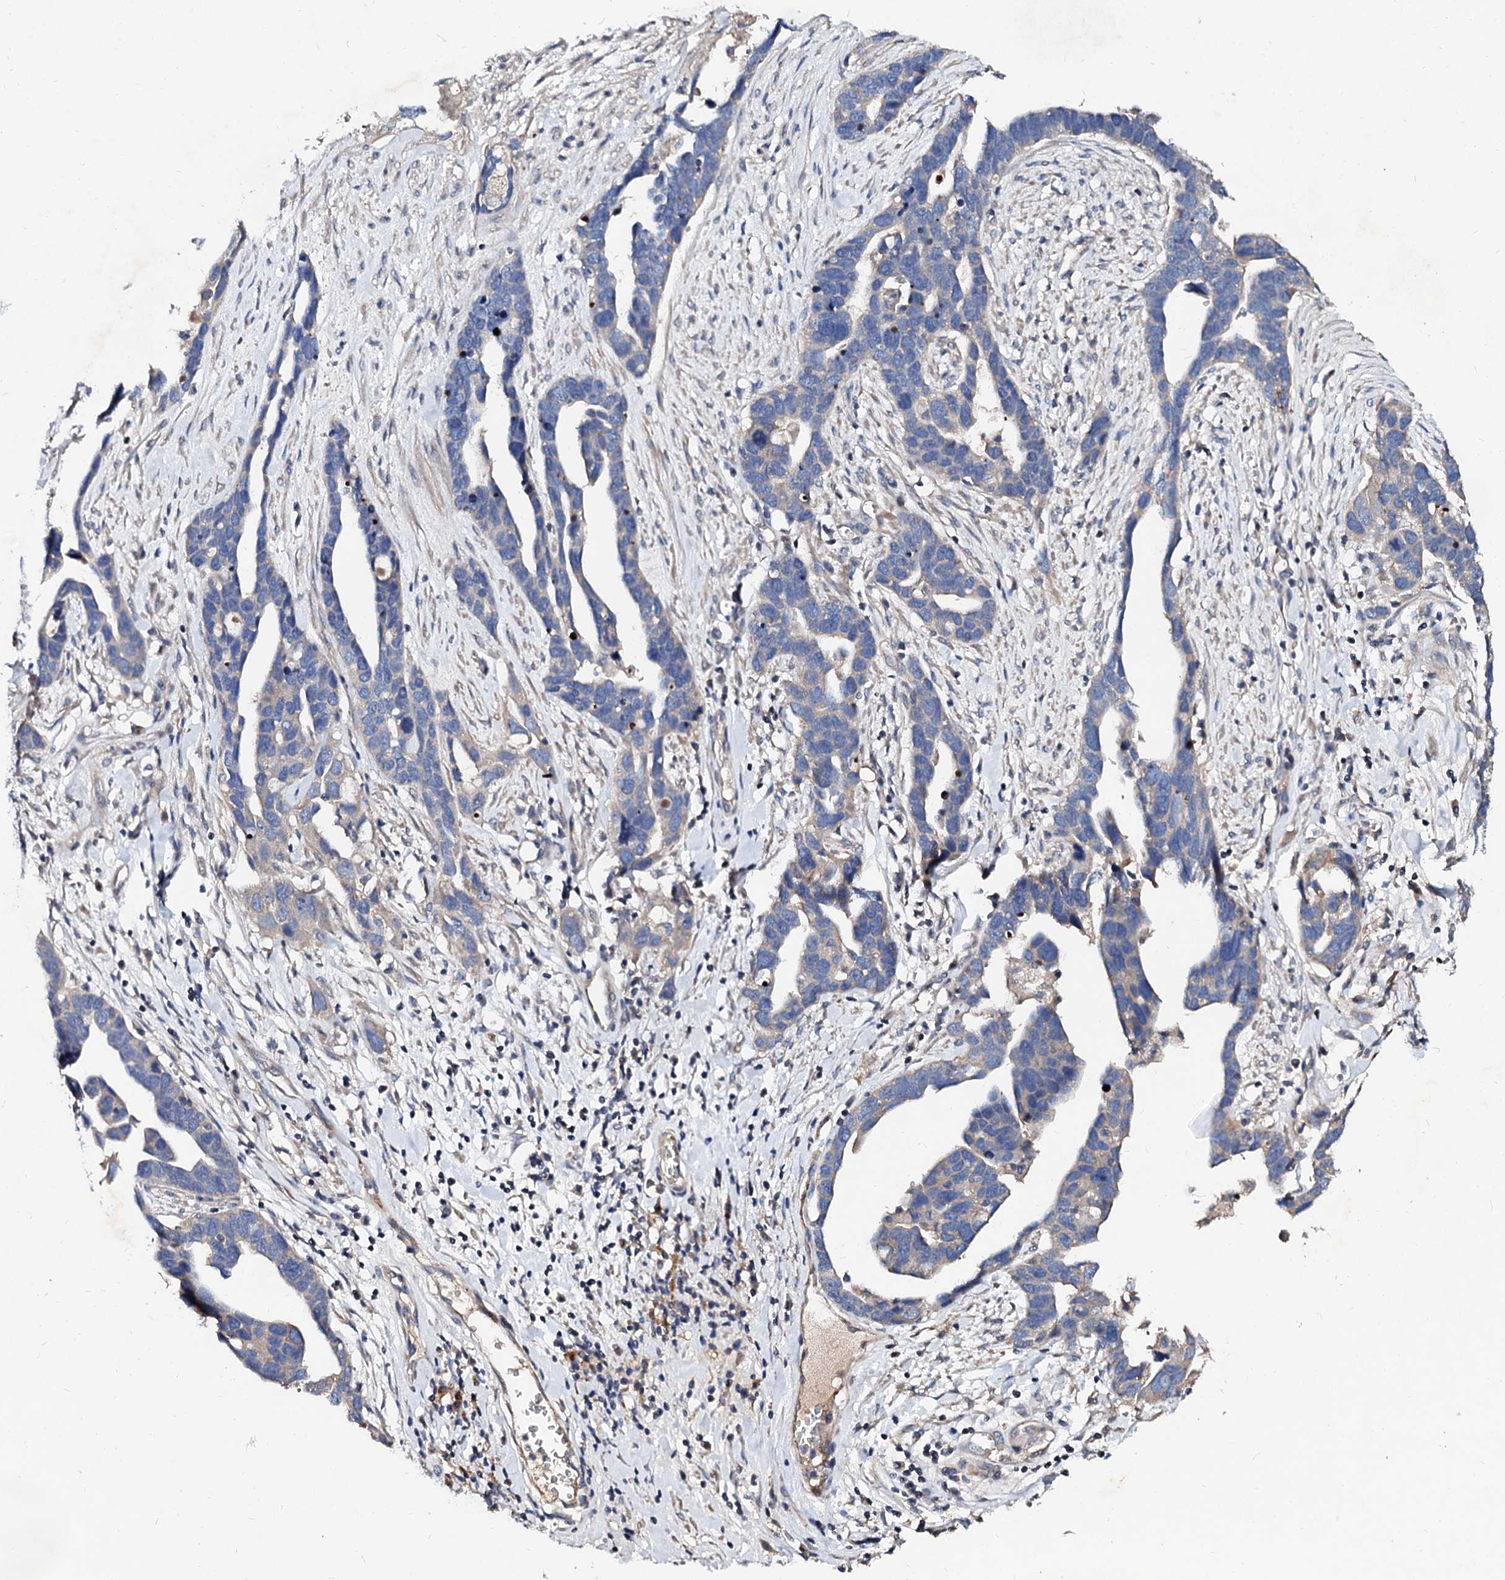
{"staining": {"intensity": "negative", "quantity": "none", "location": "none"}, "tissue": "ovarian cancer", "cell_type": "Tumor cells", "image_type": "cancer", "snomed": [{"axis": "morphology", "description": "Cystadenocarcinoma, serous, NOS"}, {"axis": "topography", "description": "Ovary"}], "caption": "DAB immunohistochemical staining of ovarian serous cystadenocarcinoma exhibits no significant positivity in tumor cells.", "gene": "FIBIN", "patient": {"sex": "female", "age": 54}}